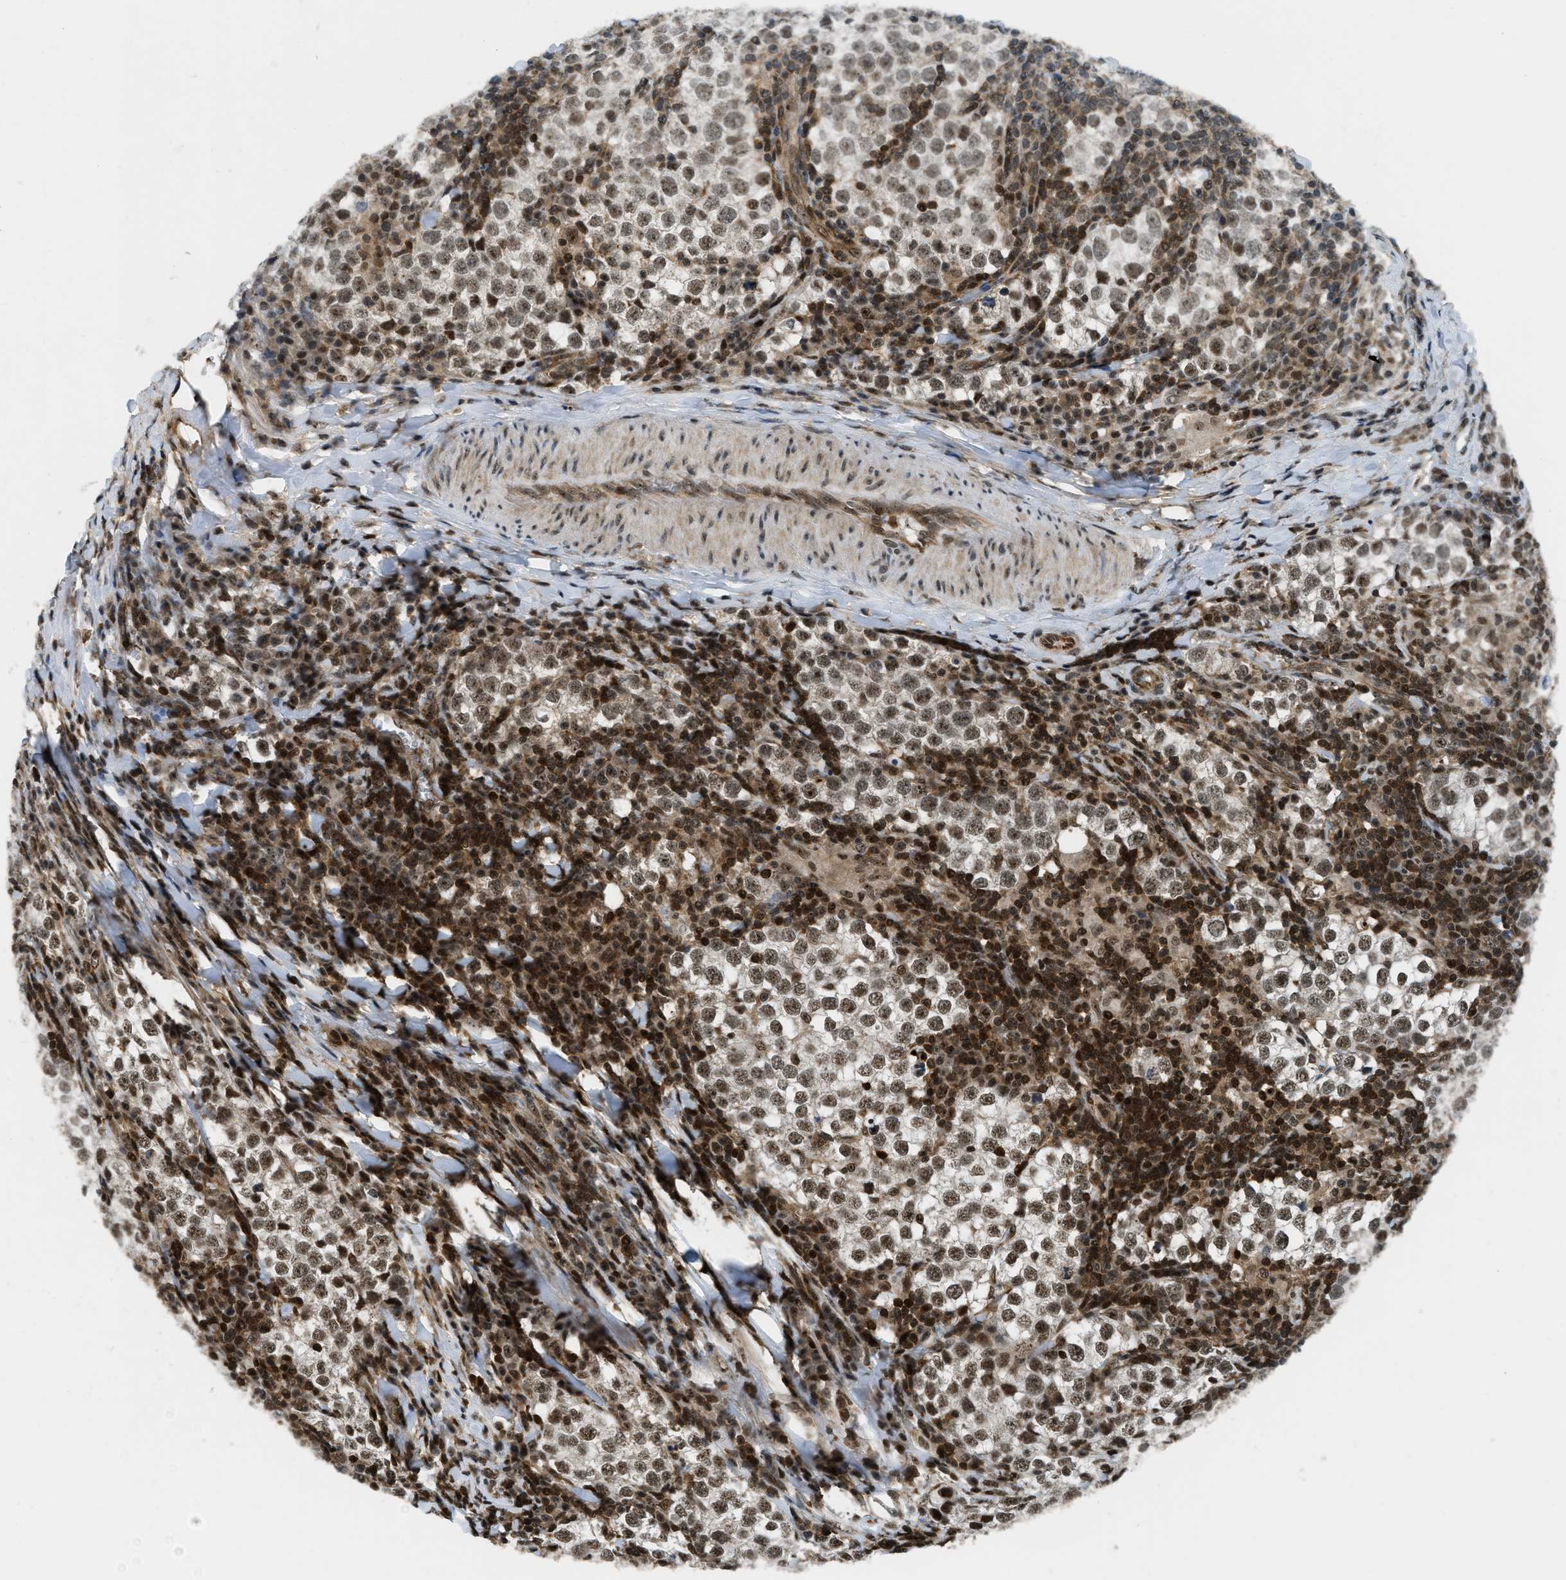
{"staining": {"intensity": "moderate", "quantity": ">75%", "location": "nuclear"}, "tissue": "testis cancer", "cell_type": "Tumor cells", "image_type": "cancer", "snomed": [{"axis": "morphology", "description": "Seminoma, NOS"}, {"axis": "morphology", "description": "Carcinoma, Embryonal, NOS"}, {"axis": "topography", "description": "Testis"}], "caption": "Moderate nuclear staining is seen in approximately >75% of tumor cells in testis cancer (embryonal carcinoma).", "gene": "E2F1", "patient": {"sex": "male", "age": 36}}